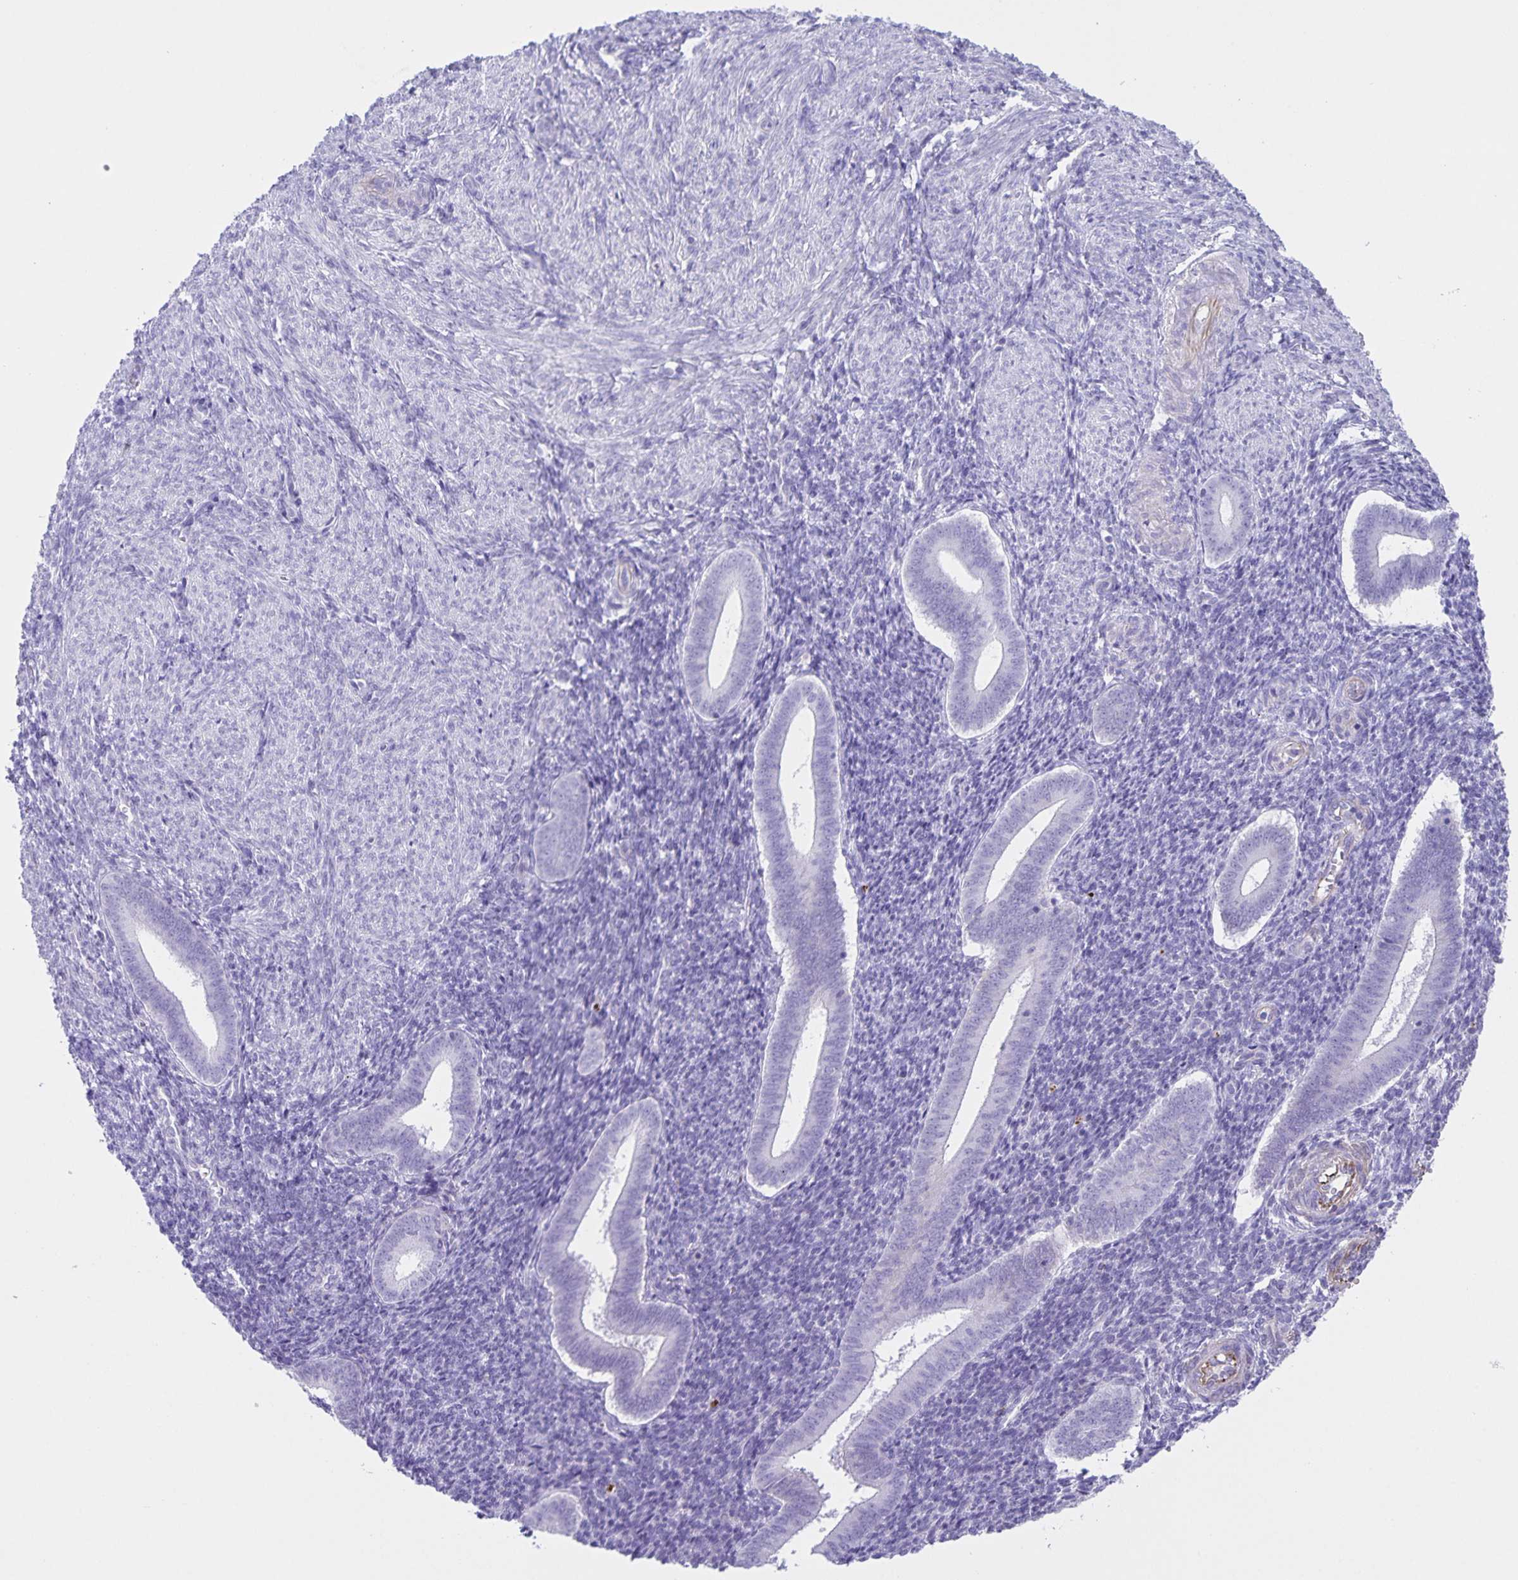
{"staining": {"intensity": "negative", "quantity": "none", "location": "none"}, "tissue": "endometrium", "cell_type": "Cells in endometrial stroma", "image_type": "normal", "snomed": [{"axis": "morphology", "description": "Normal tissue, NOS"}, {"axis": "topography", "description": "Endometrium"}], "caption": "This photomicrograph is of normal endometrium stained with immunohistochemistry to label a protein in brown with the nuclei are counter-stained blue. There is no positivity in cells in endometrial stroma.", "gene": "UBQLN3", "patient": {"sex": "female", "age": 25}}